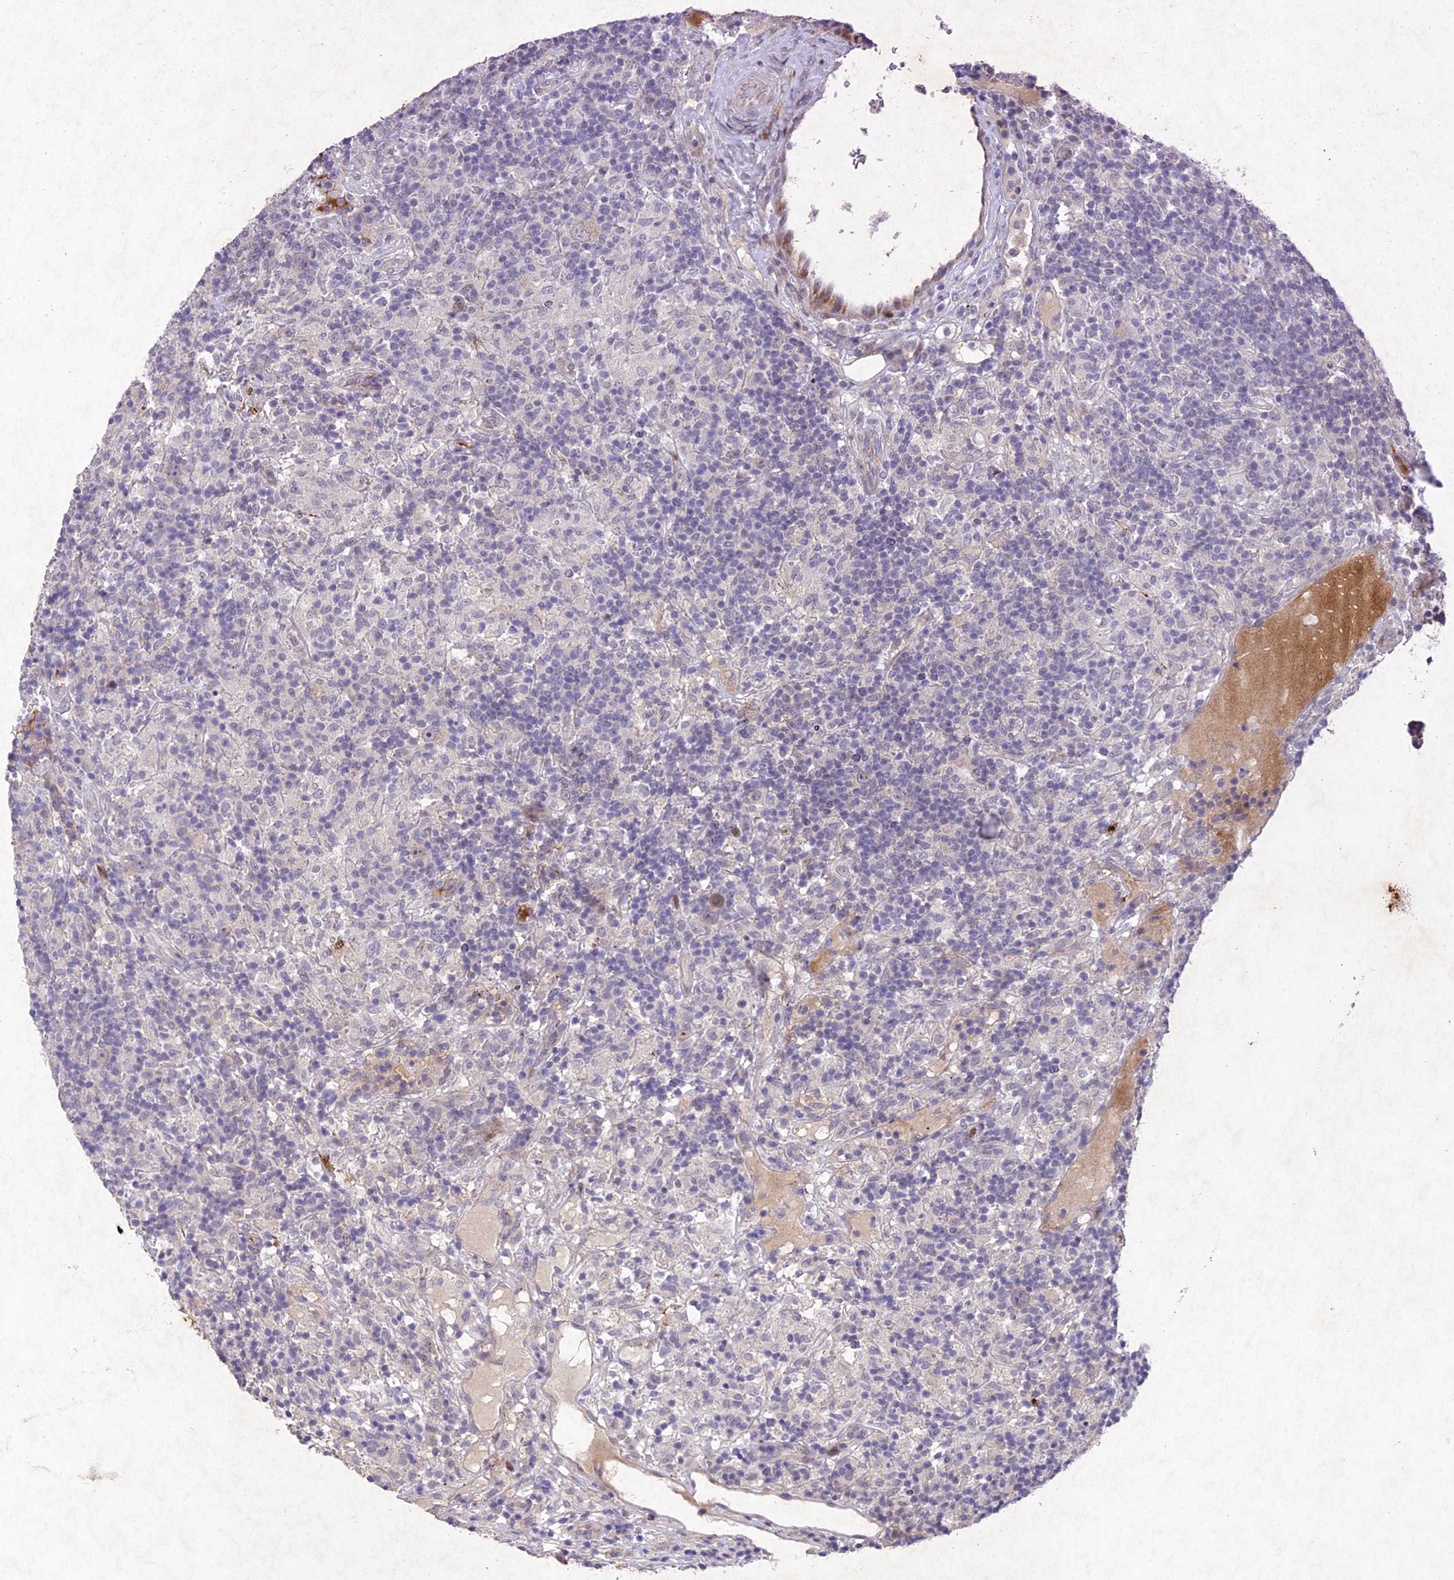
{"staining": {"intensity": "negative", "quantity": "none", "location": "none"}, "tissue": "lymphoma", "cell_type": "Tumor cells", "image_type": "cancer", "snomed": [{"axis": "morphology", "description": "Hodgkin's disease, NOS"}, {"axis": "topography", "description": "Lymph node"}], "caption": "The image displays no significant positivity in tumor cells of Hodgkin's disease.", "gene": "ANKRD52", "patient": {"sex": "male", "age": 70}}